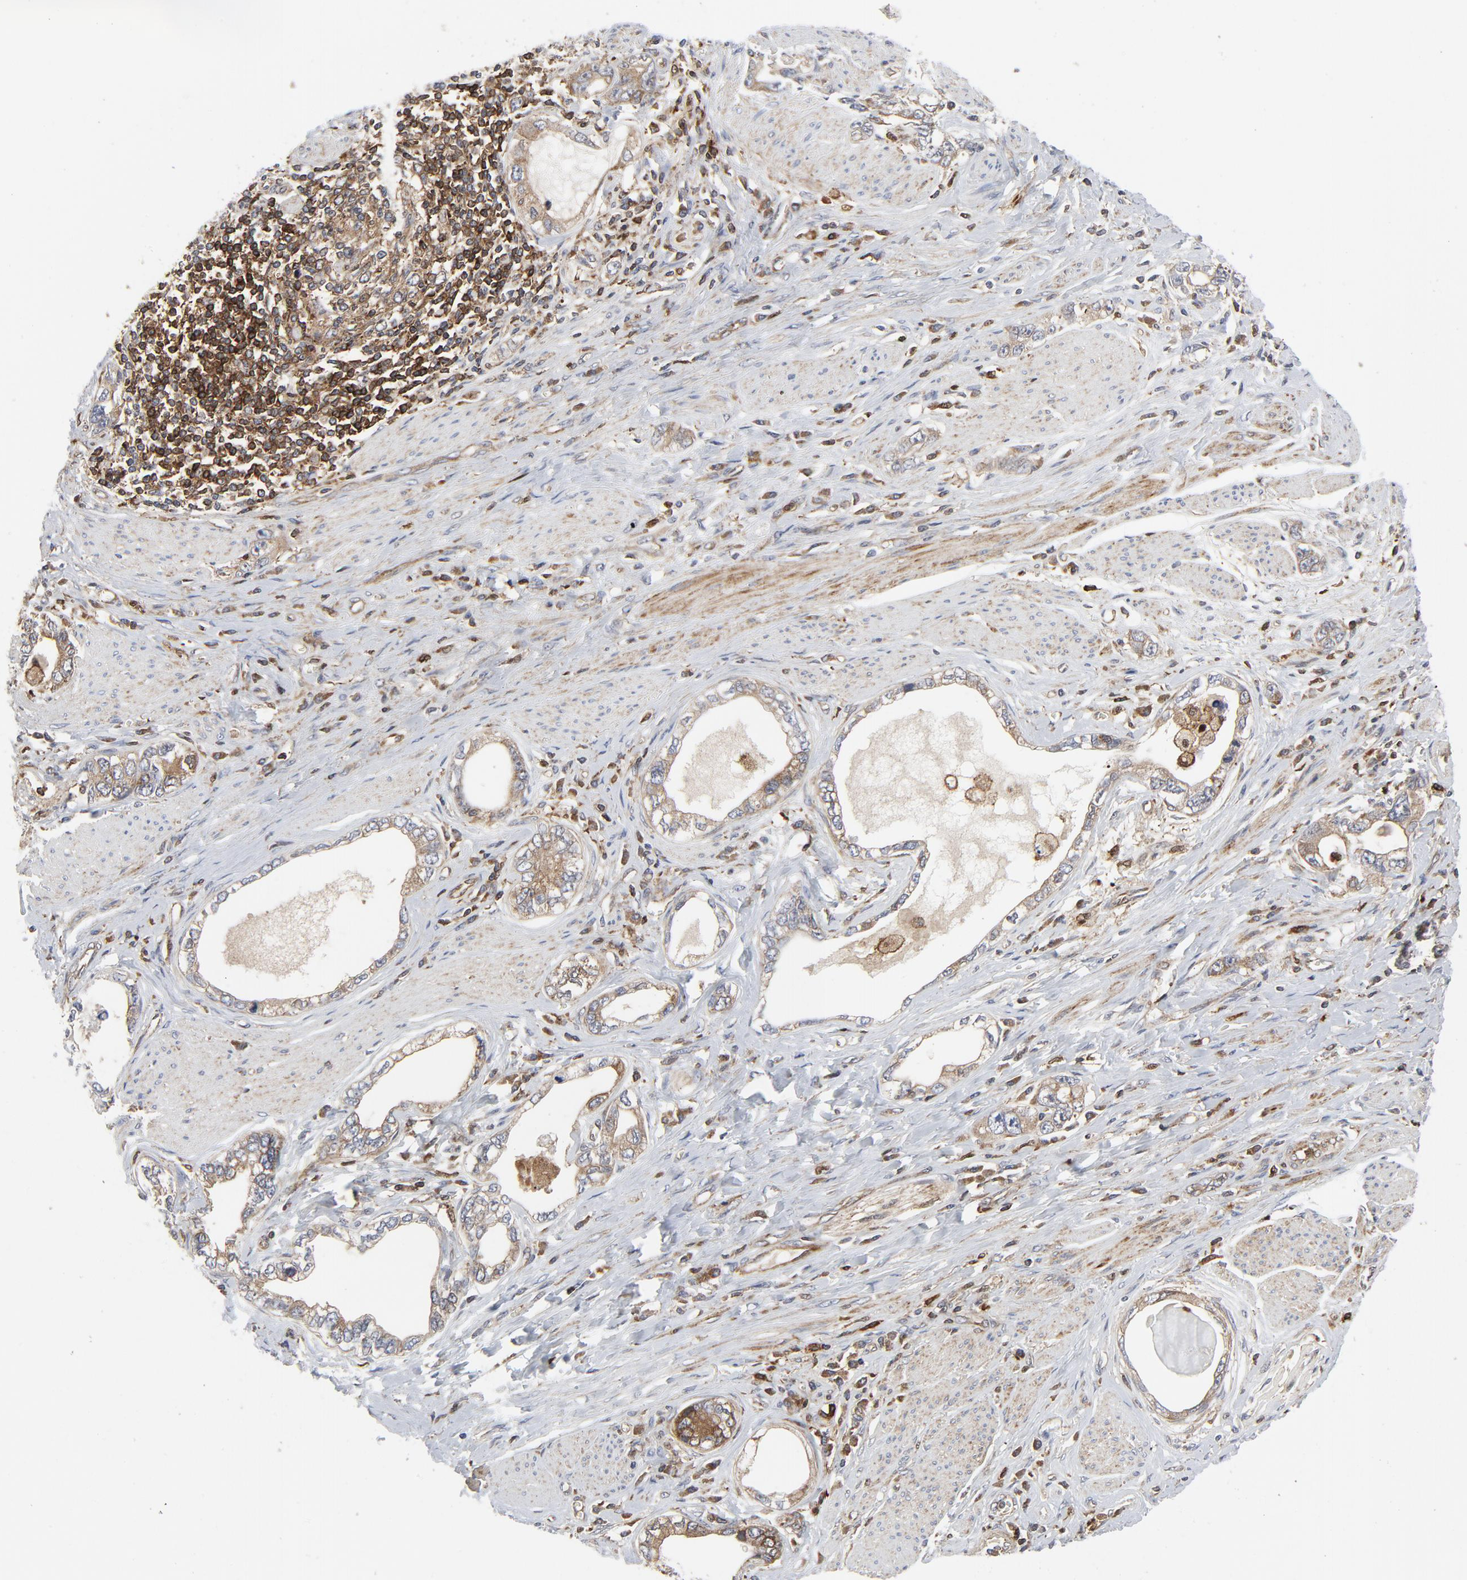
{"staining": {"intensity": "moderate", "quantity": ">75%", "location": "cytoplasmic/membranous"}, "tissue": "stomach cancer", "cell_type": "Tumor cells", "image_type": "cancer", "snomed": [{"axis": "morphology", "description": "Adenocarcinoma, NOS"}, {"axis": "topography", "description": "Stomach, lower"}], "caption": "DAB immunohistochemical staining of stomach cancer exhibits moderate cytoplasmic/membranous protein positivity in about >75% of tumor cells.", "gene": "YES1", "patient": {"sex": "female", "age": 93}}